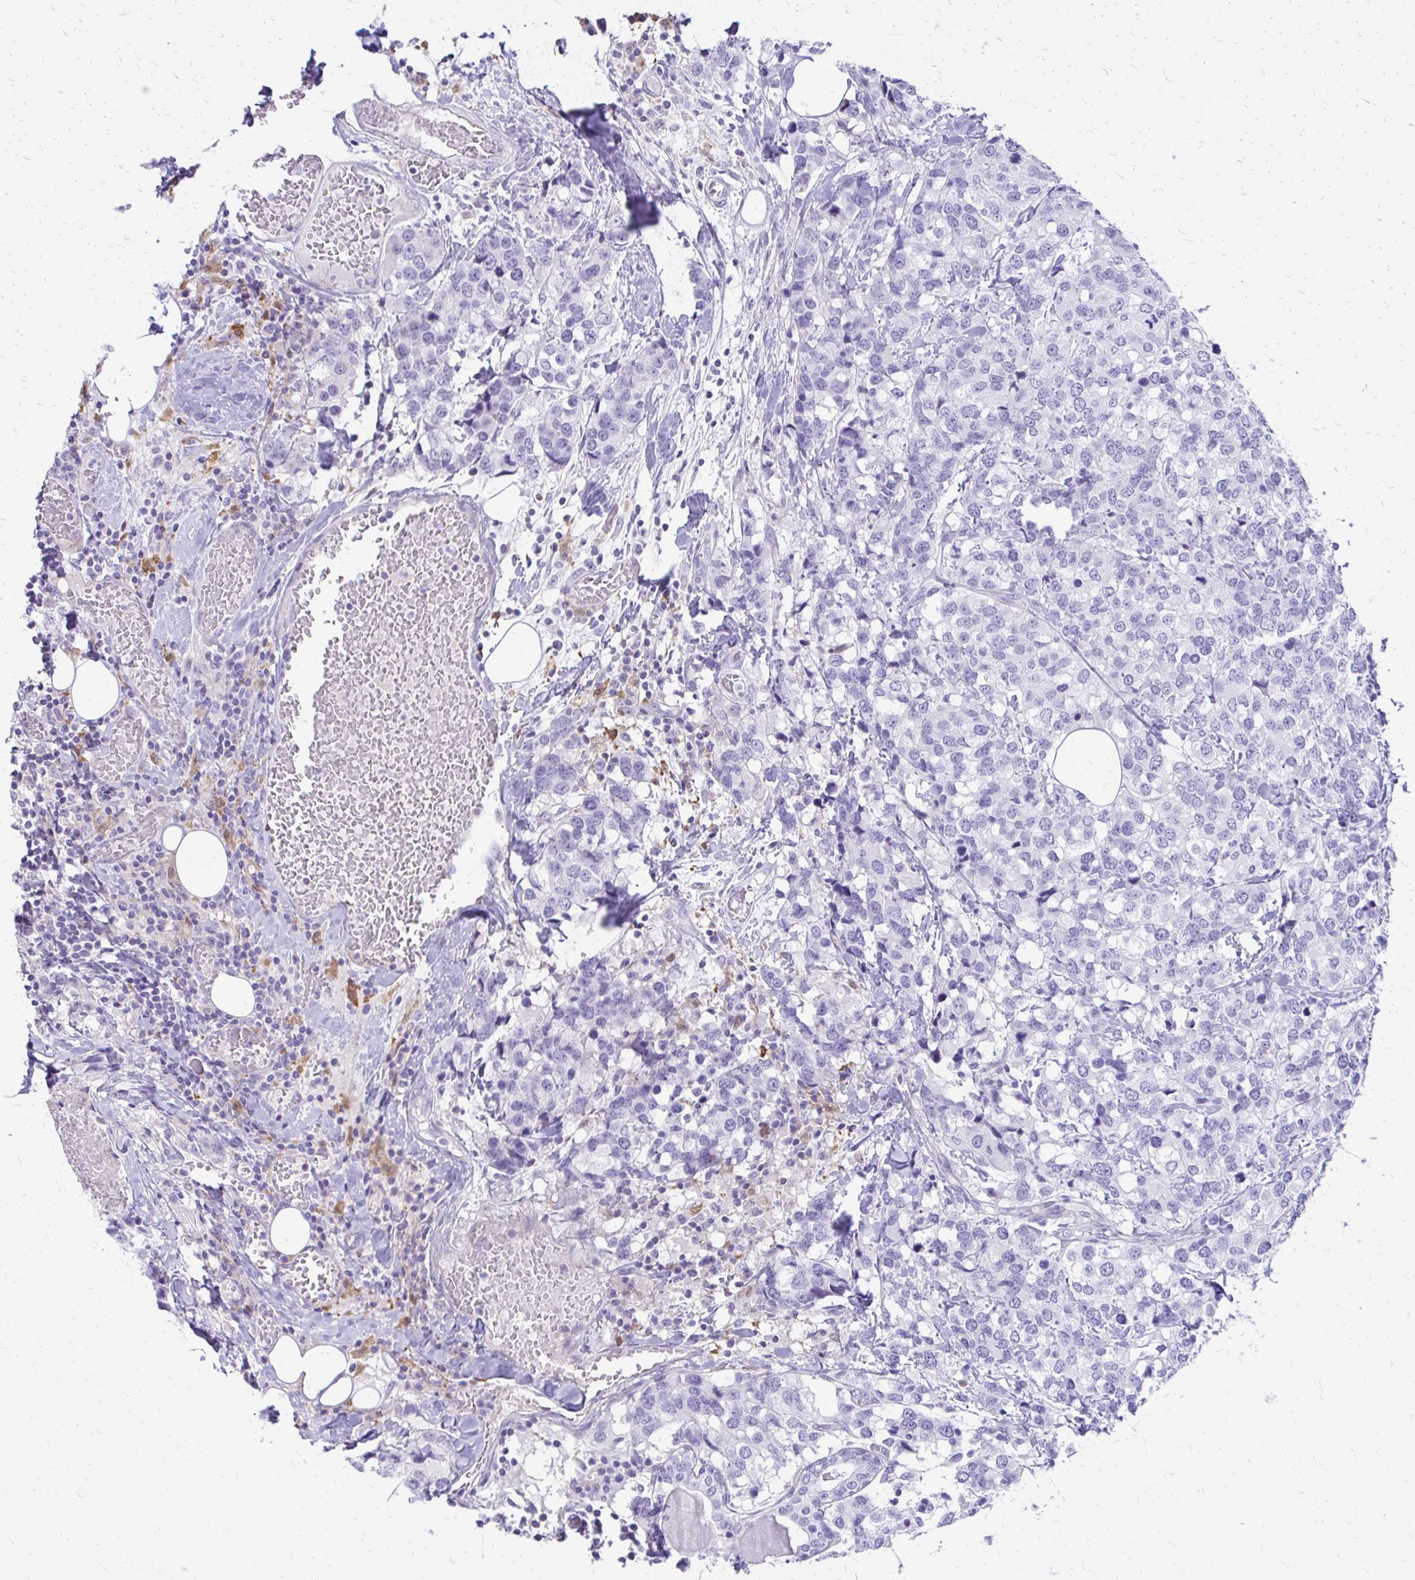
{"staining": {"intensity": "negative", "quantity": "none", "location": "none"}, "tissue": "breast cancer", "cell_type": "Tumor cells", "image_type": "cancer", "snomed": [{"axis": "morphology", "description": "Lobular carcinoma"}, {"axis": "topography", "description": "Breast"}], "caption": "The image exhibits no staining of tumor cells in lobular carcinoma (breast).", "gene": "SIGLEC11", "patient": {"sex": "female", "age": 59}}